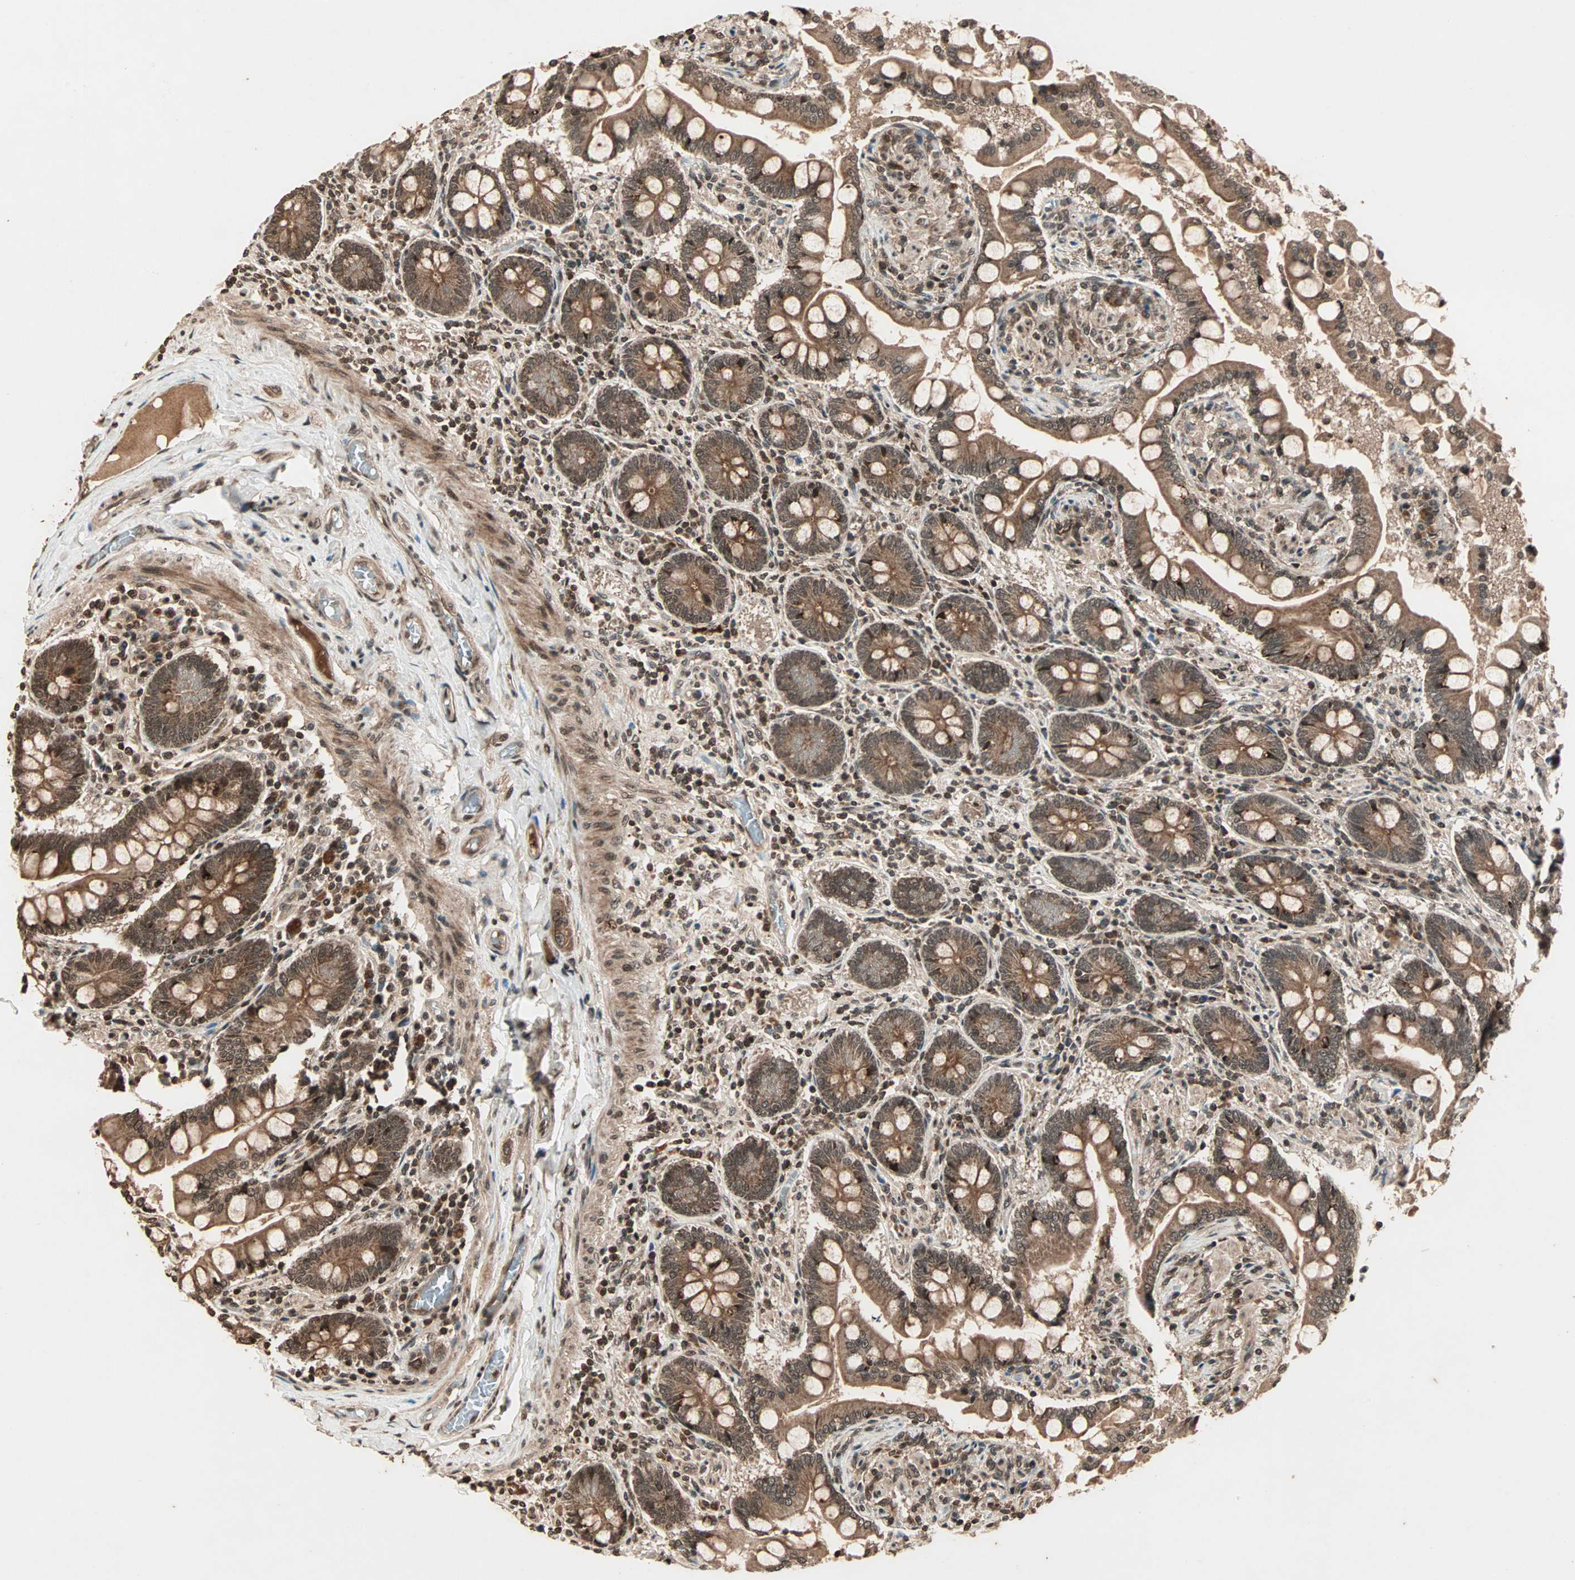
{"staining": {"intensity": "strong", "quantity": ">75%", "location": "cytoplasmic/membranous"}, "tissue": "small intestine", "cell_type": "Glandular cells", "image_type": "normal", "snomed": [{"axis": "morphology", "description": "Normal tissue, NOS"}, {"axis": "topography", "description": "Small intestine"}], "caption": "The micrograph displays a brown stain indicating the presence of a protein in the cytoplasmic/membranous of glandular cells in small intestine. (Brightfield microscopy of DAB IHC at high magnification).", "gene": "RFFL", "patient": {"sex": "male", "age": 41}}